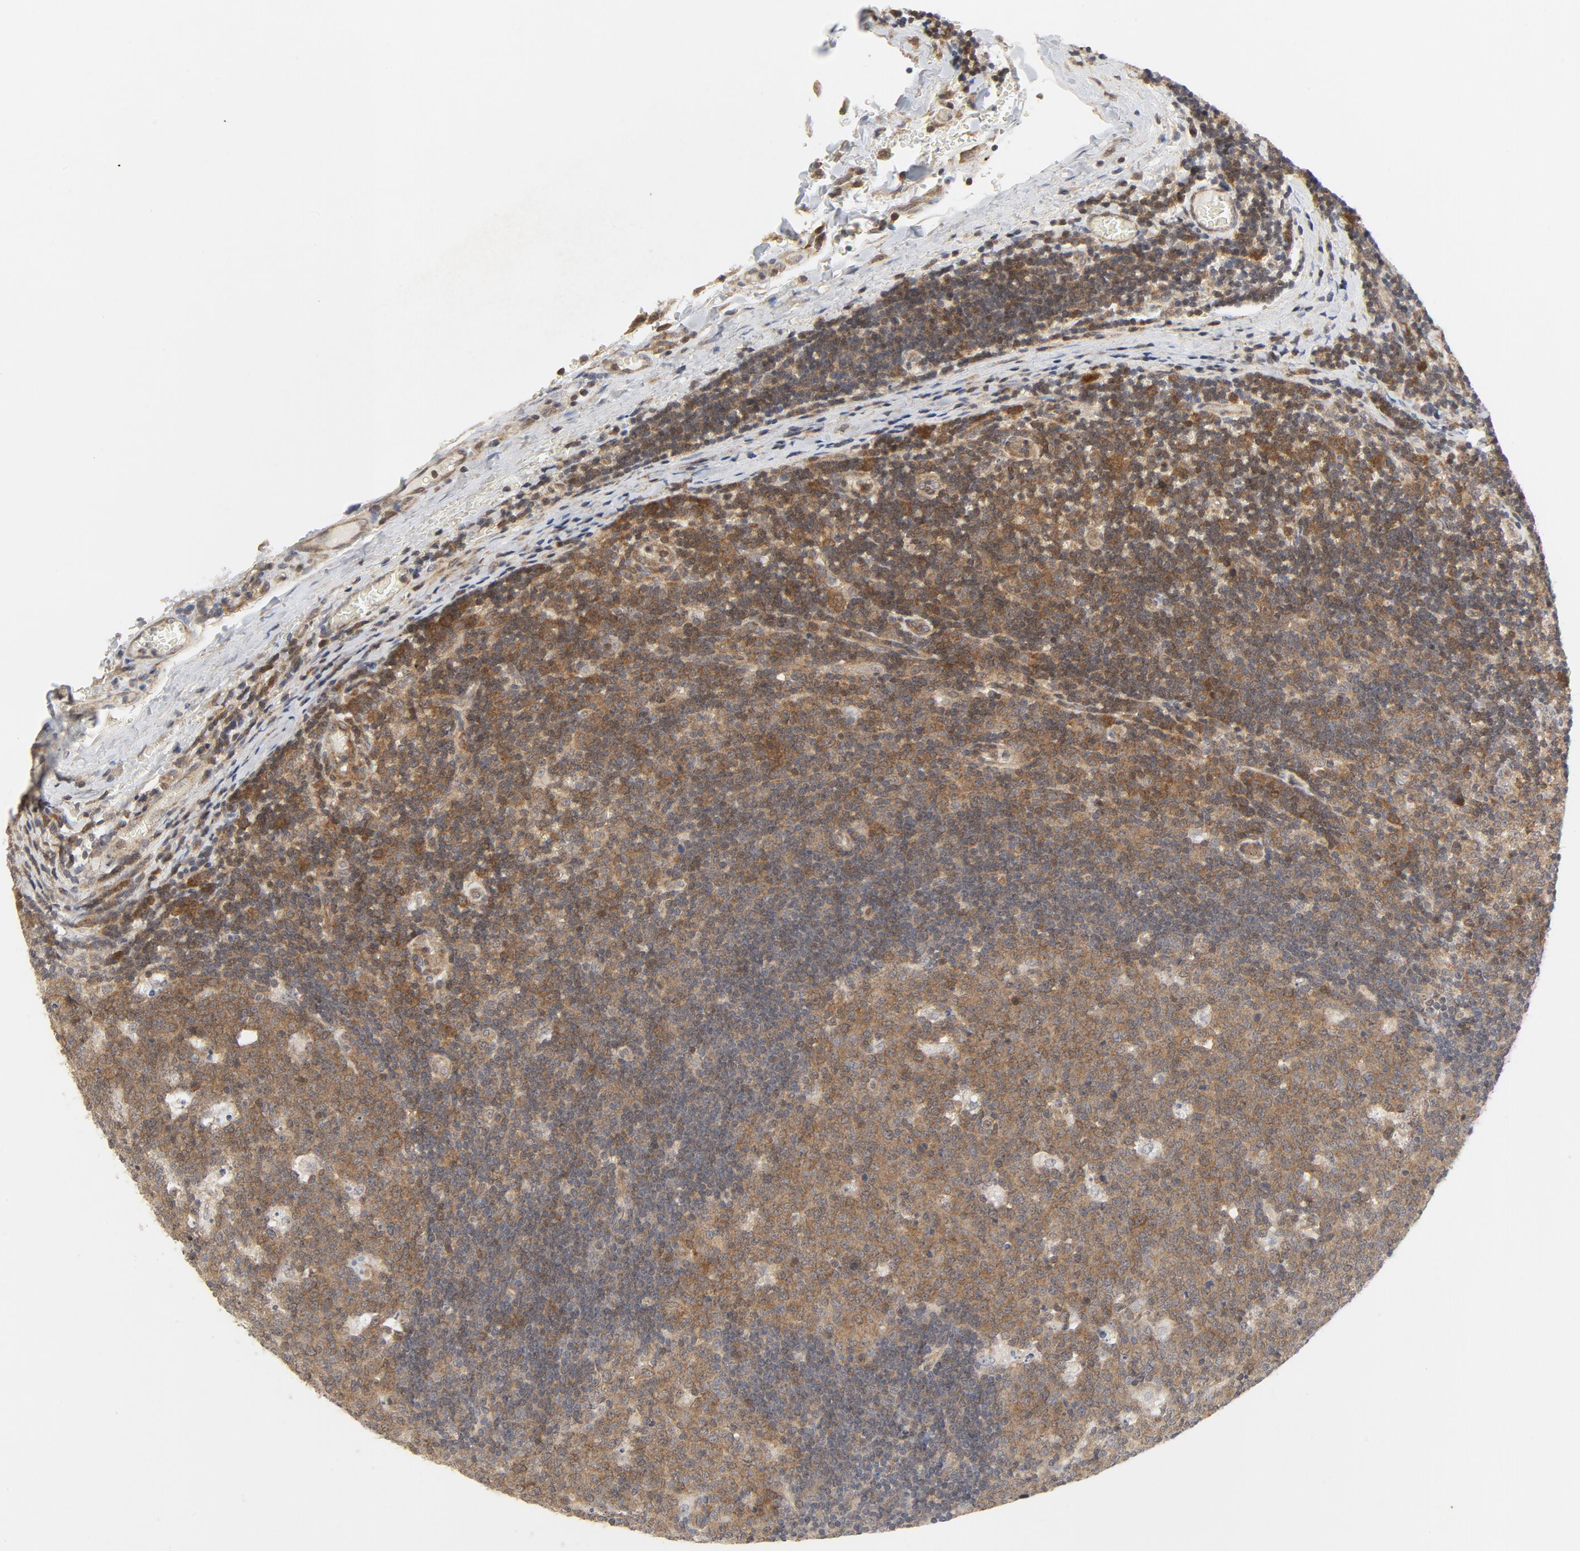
{"staining": {"intensity": "moderate", "quantity": ">75%", "location": "cytoplasmic/membranous"}, "tissue": "lymph node", "cell_type": "Germinal center cells", "image_type": "normal", "snomed": [{"axis": "morphology", "description": "Normal tissue, NOS"}, {"axis": "topography", "description": "Lymph node"}, {"axis": "topography", "description": "Salivary gland"}], "caption": "Immunohistochemical staining of normal human lymph node displays >75% levels of moderate cytoplasmic/membranous protein expression in approximately >75% of germinal center cells.", "gene": "MAP2K7", "patient": {"sex": "male", "age": 8}}